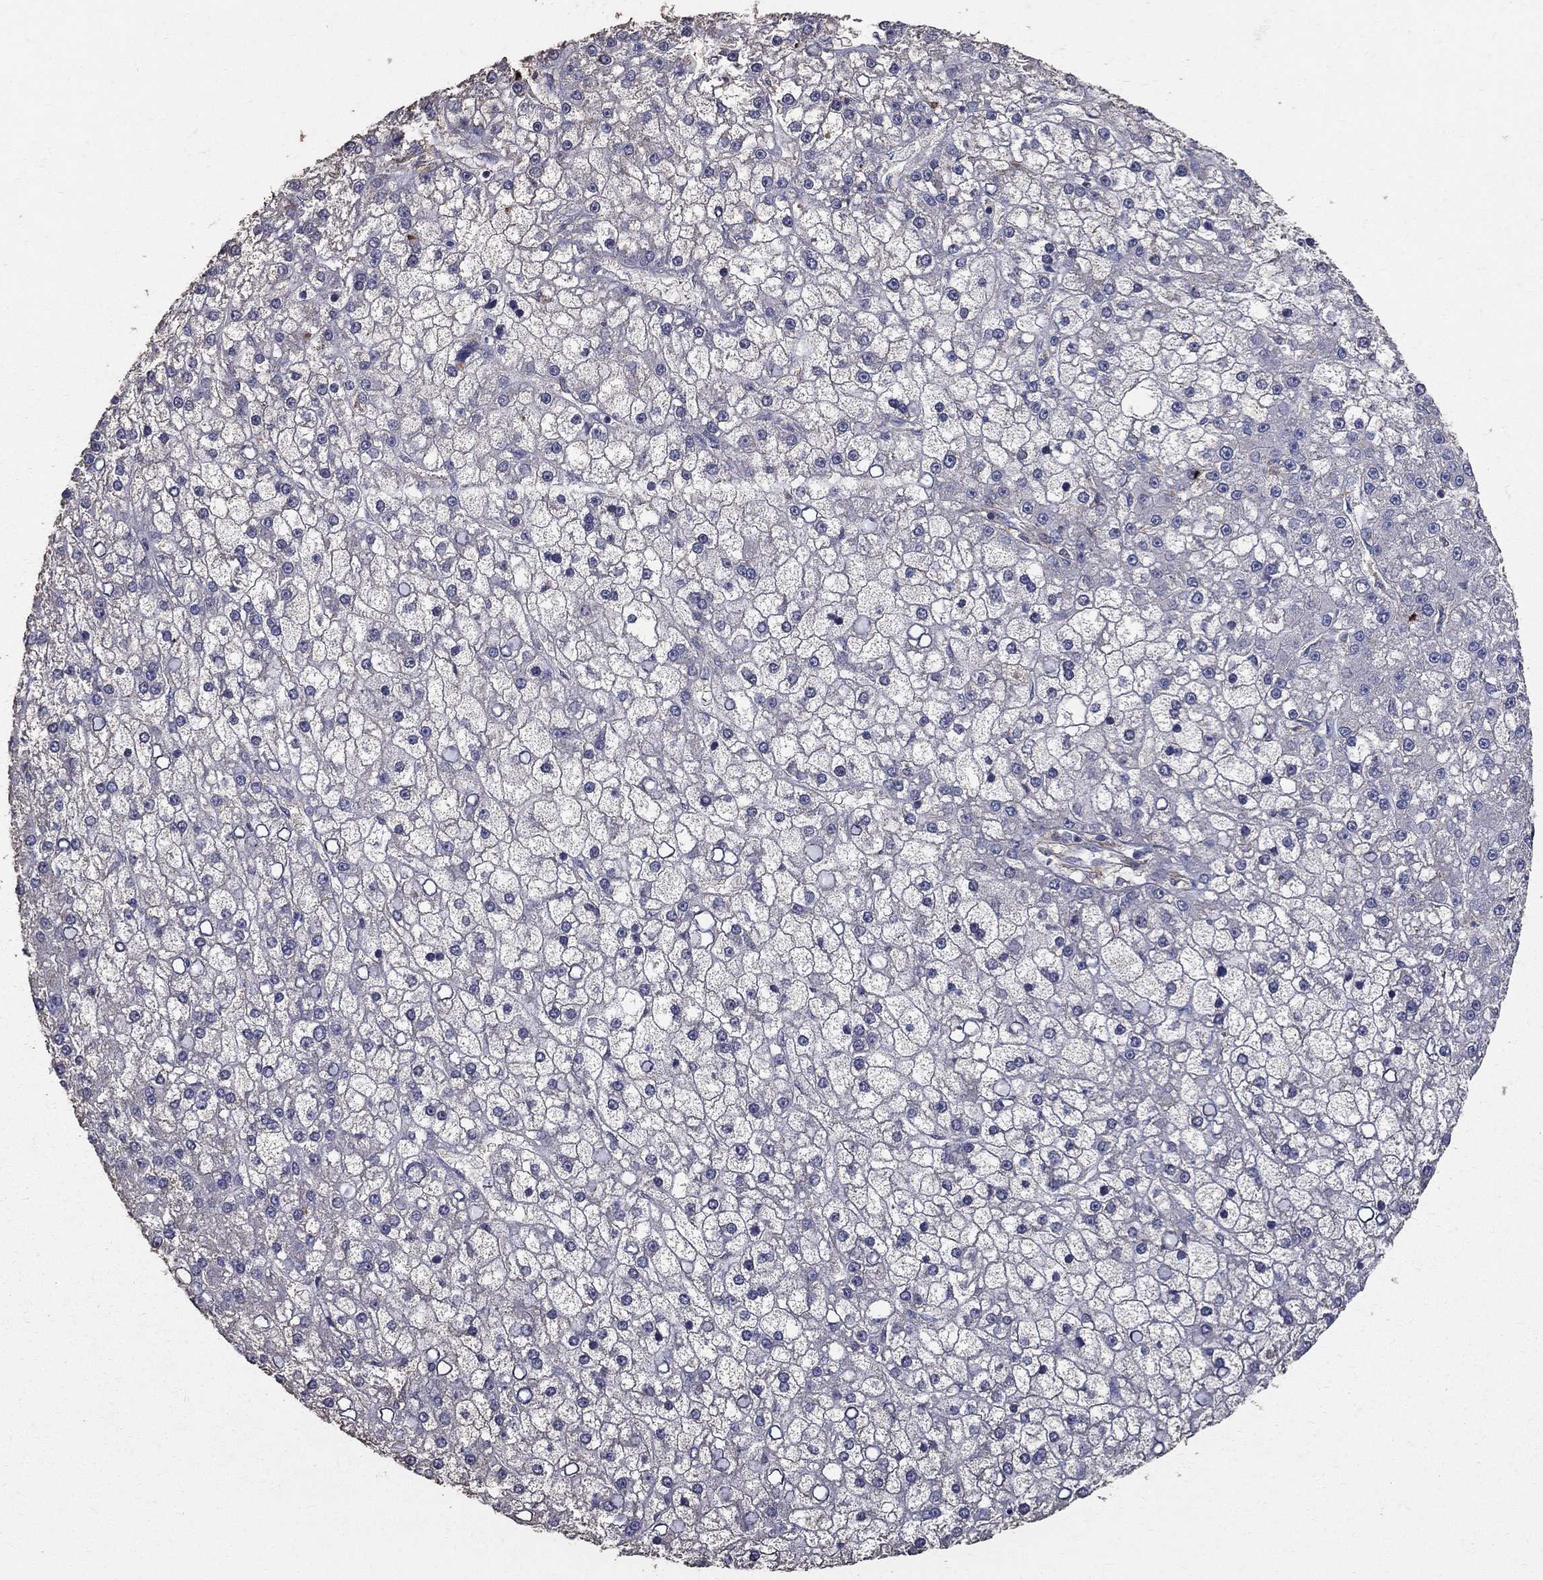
{"staining": {"intensity": "negative", "quantity": "none", "location": "none"}, "tissue": "liver cancer", "cell_type": "Tumor cells", "image_type": "cancer", "snomed": [{"axis": "morphology", "description": "Carcinoma, Hepatocellular, NOS"}, {"axis": "topography", "description": "Liver"}], "caption": "Protein analysis of liver hepatocellular carcinoma reveals no significant expression in tumor cells. (Brightfield microscopy of DAB immunohistochemistry (IHC) at high magnification).", "gene": "MPP2", "patient": {"sex": "male", "age": 67}}